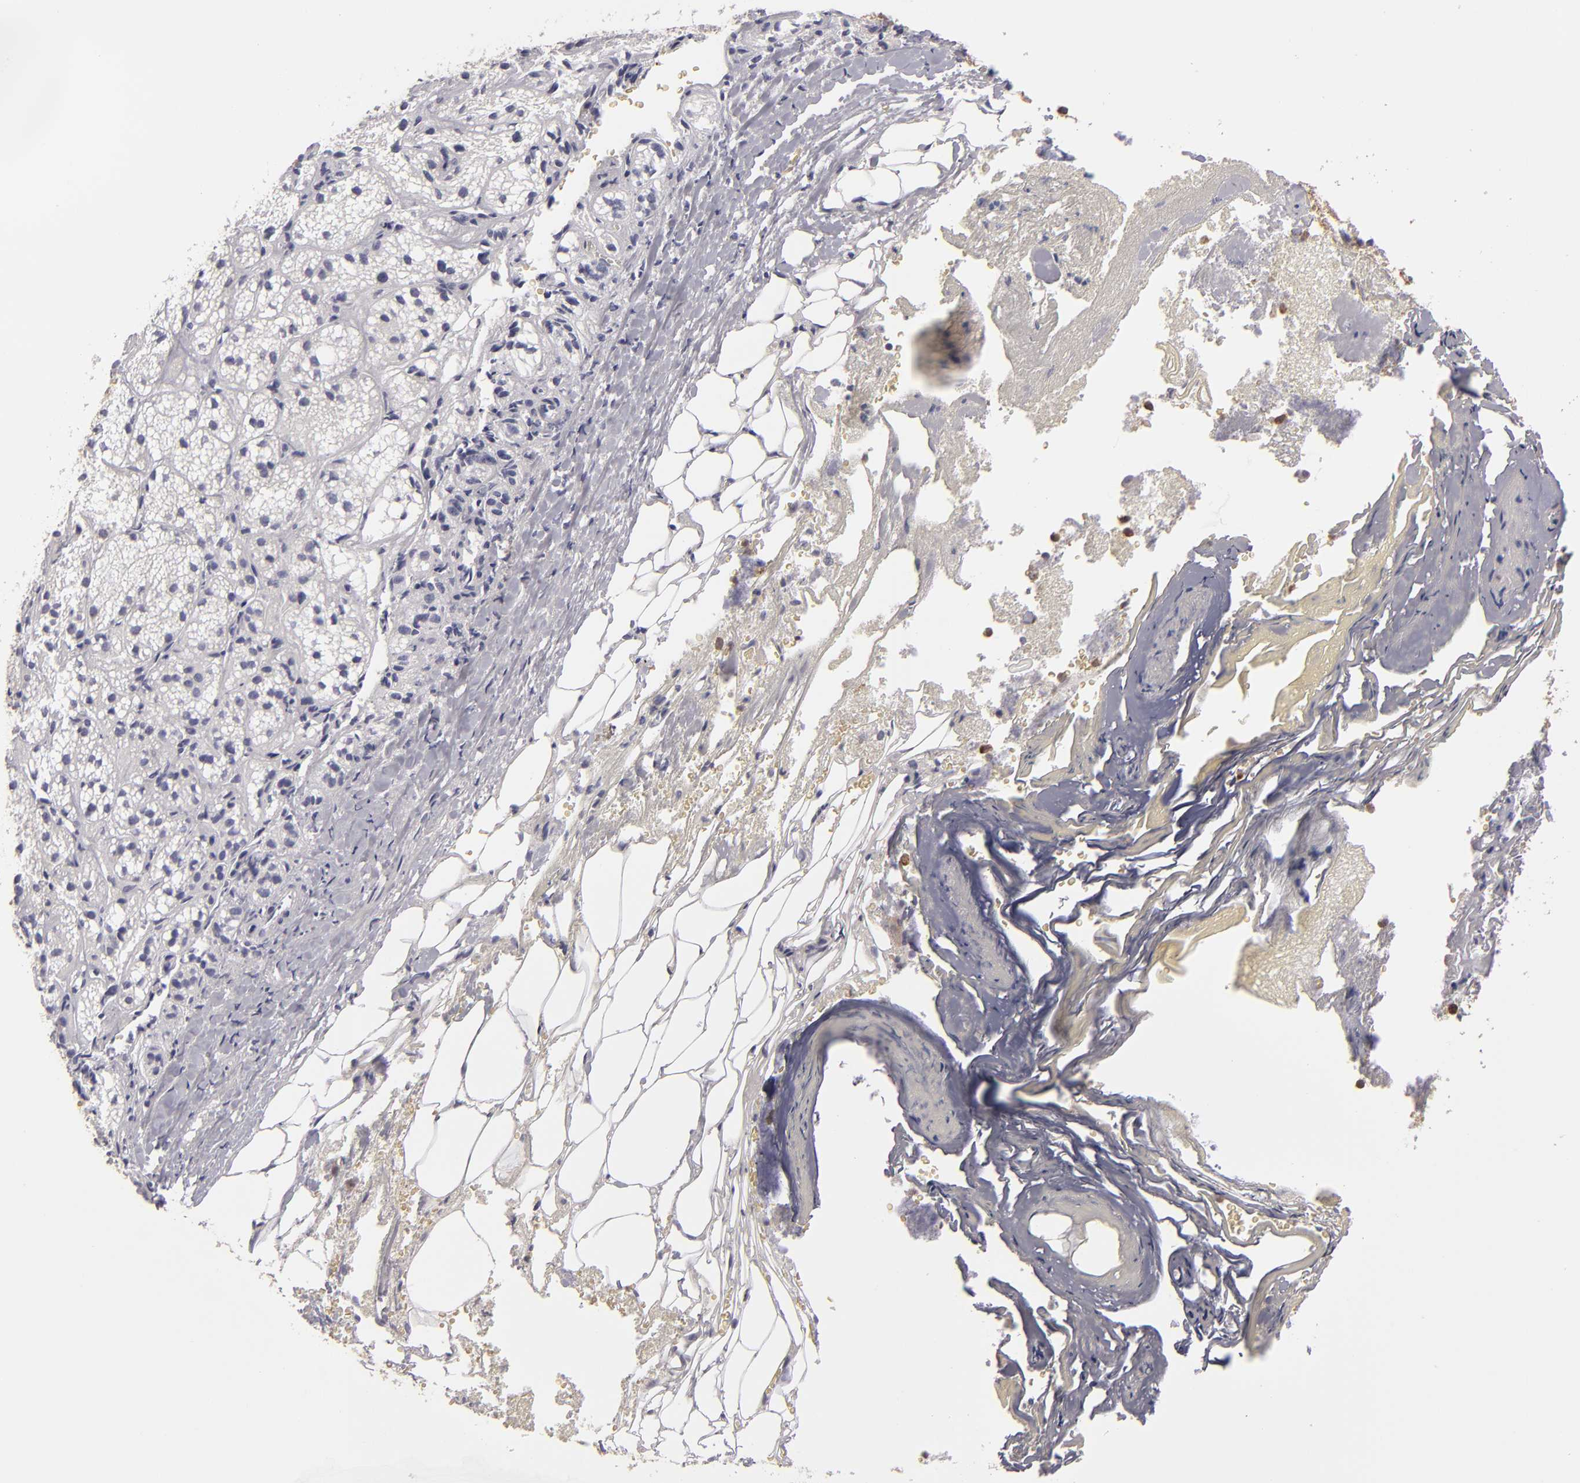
{"staining": {"intensity": "negative", "quantity": "none", "location": "none"}, "tissue": "adrenal gland", "cell_type": "Glandular cells", "image_type": "normal", "snomed": [{"axis": "morphology", "description": "Normal tissue, NOS"}, {"axis": "topography", "description": "Adrenal gland"}], "caption": "A high-resolution micrograph shows immunohistochemistry staining of benign adrenal gland, which displays no significant expression in glandular cells.", "gene": "MMP10", "patient": {"sex": "female", "age": 71}}